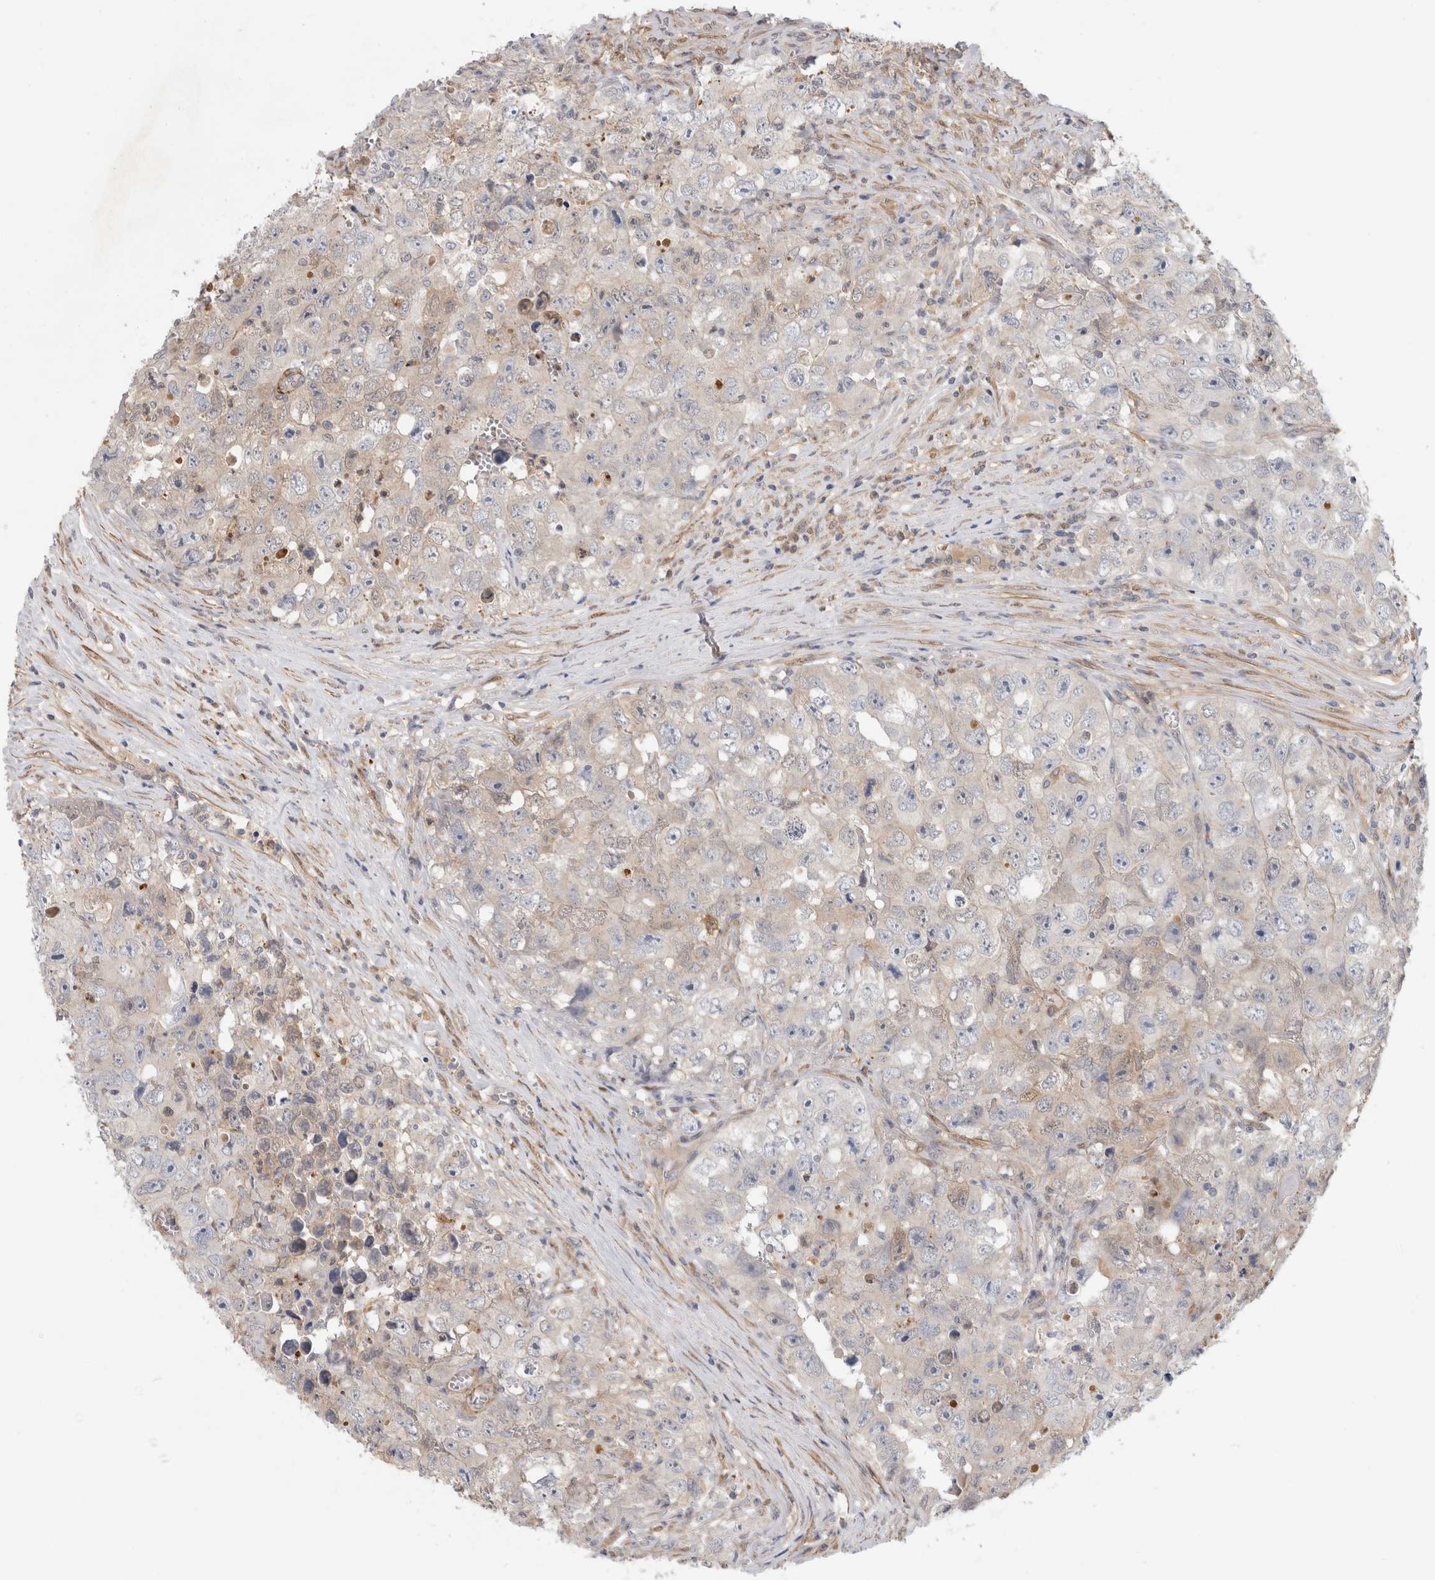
{"staining": {"intensity": "negative", "quantity": "none", "location": "none"}, "tissue": "testis cancer", "cell_type": "Tumor cells", "image_type": "cancer", "snomed": [{"axis": "morphology", "description": "Seminoma, NOS"}, {"axis": "morphology", "description": "Carcinoma, Embryonal, NOS"}, {"axis": "topography", "description": "Testis"}], "caption": "This is an immunohistochemistry (IHC) image of human testis cancer (embryonal carcinoma). There is no positivity in tumor cells.", "gene": "PGM1", "patient": {"sex": "male", "age": 43}}